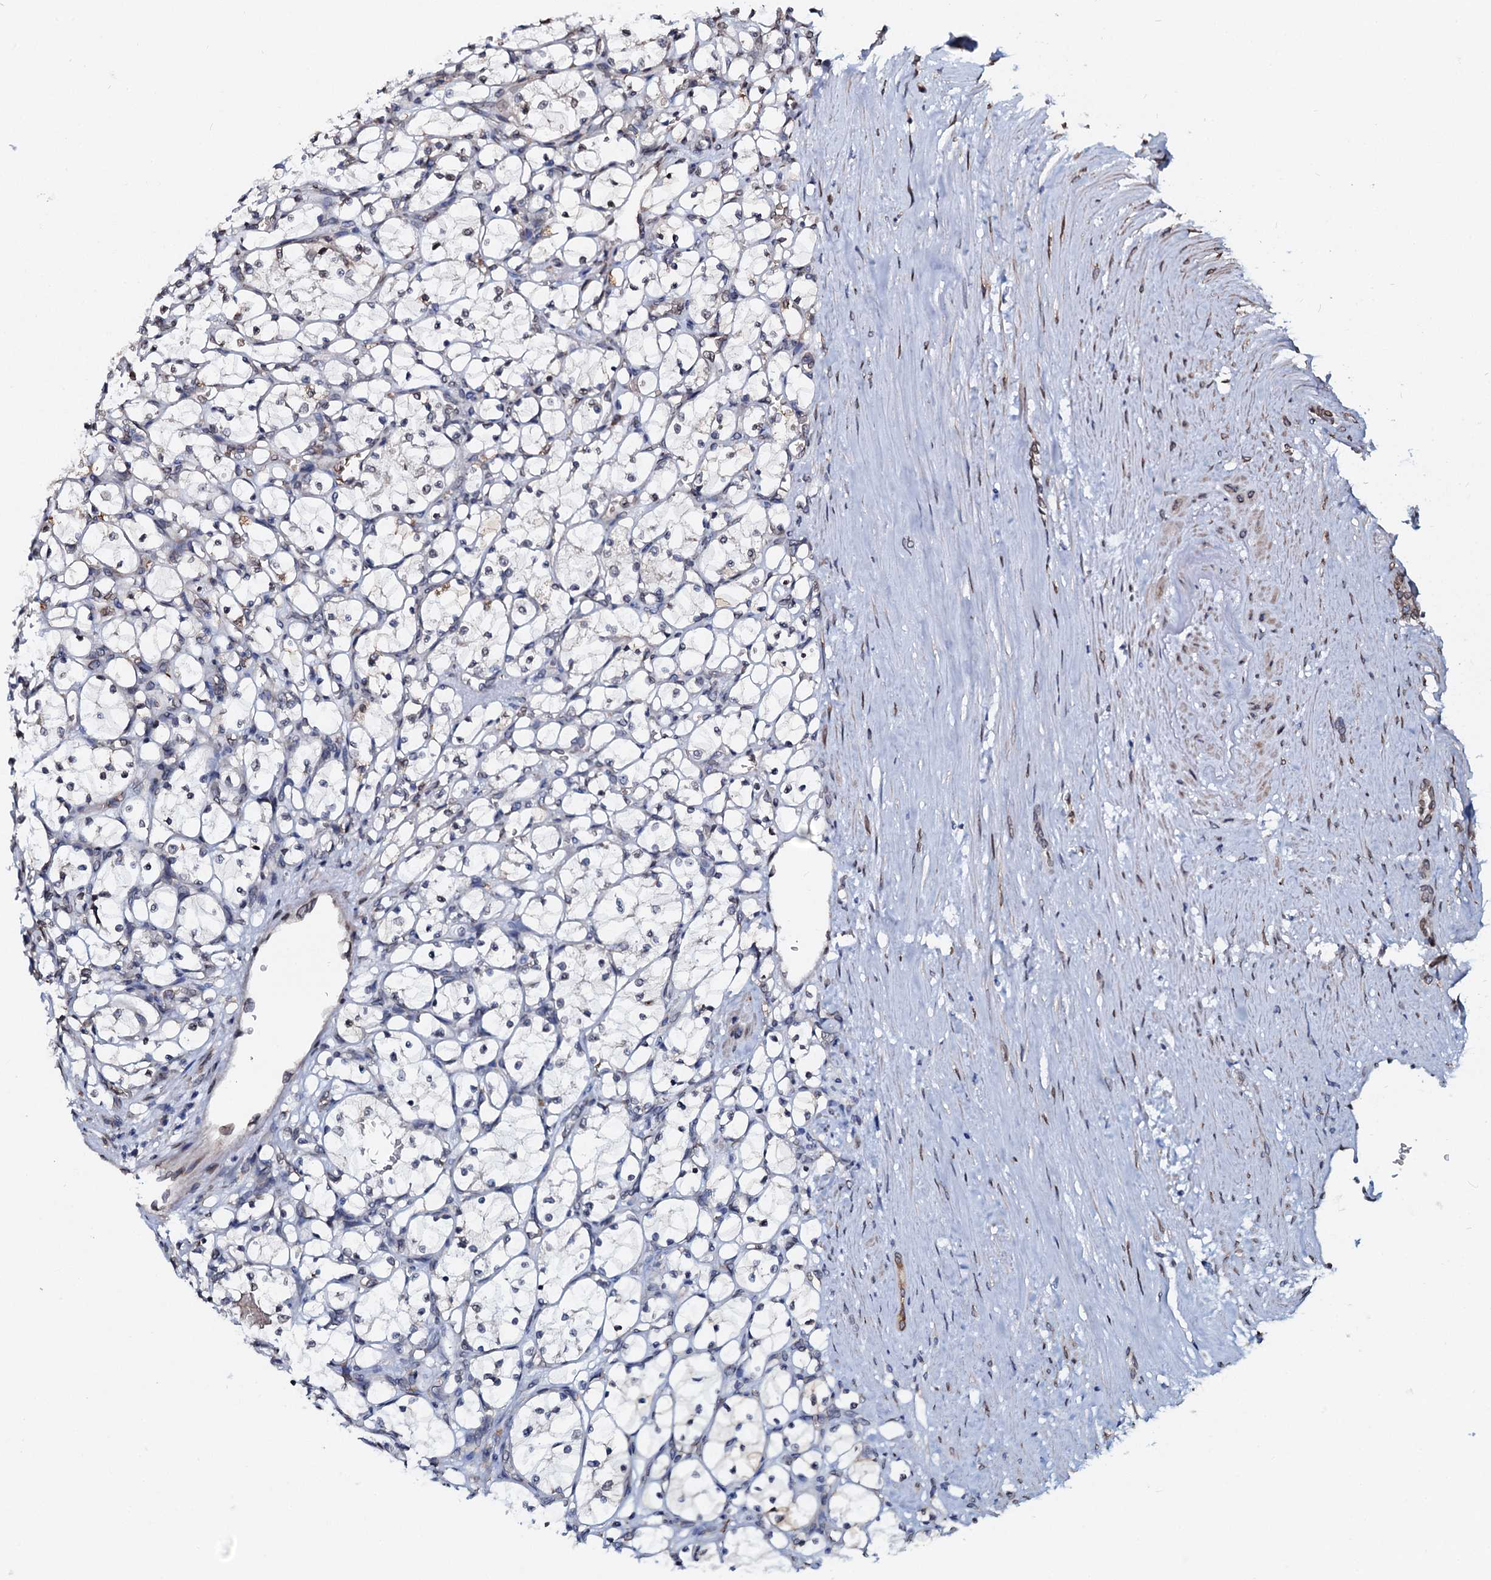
{"staining": {"intensity": "negative", "quantity": "none", "location": "none"}, "tissue": "renal cancer", "cell_type": "Tumor cells", "image_type": "cancer", "snomed": [{"axis": "morphology", "description": "Adenocarcinoma, NOS"}, {"axis": "topography", "description": "Kidney"}], "caption": "Tumor cells are negative for brown protein staining in renal adenocarcinoma. (Immunohistochemistry, brightfield microscopy, high magnification).", "gene": "NRP2", "patient": {"sex": "female", "age": 69}}